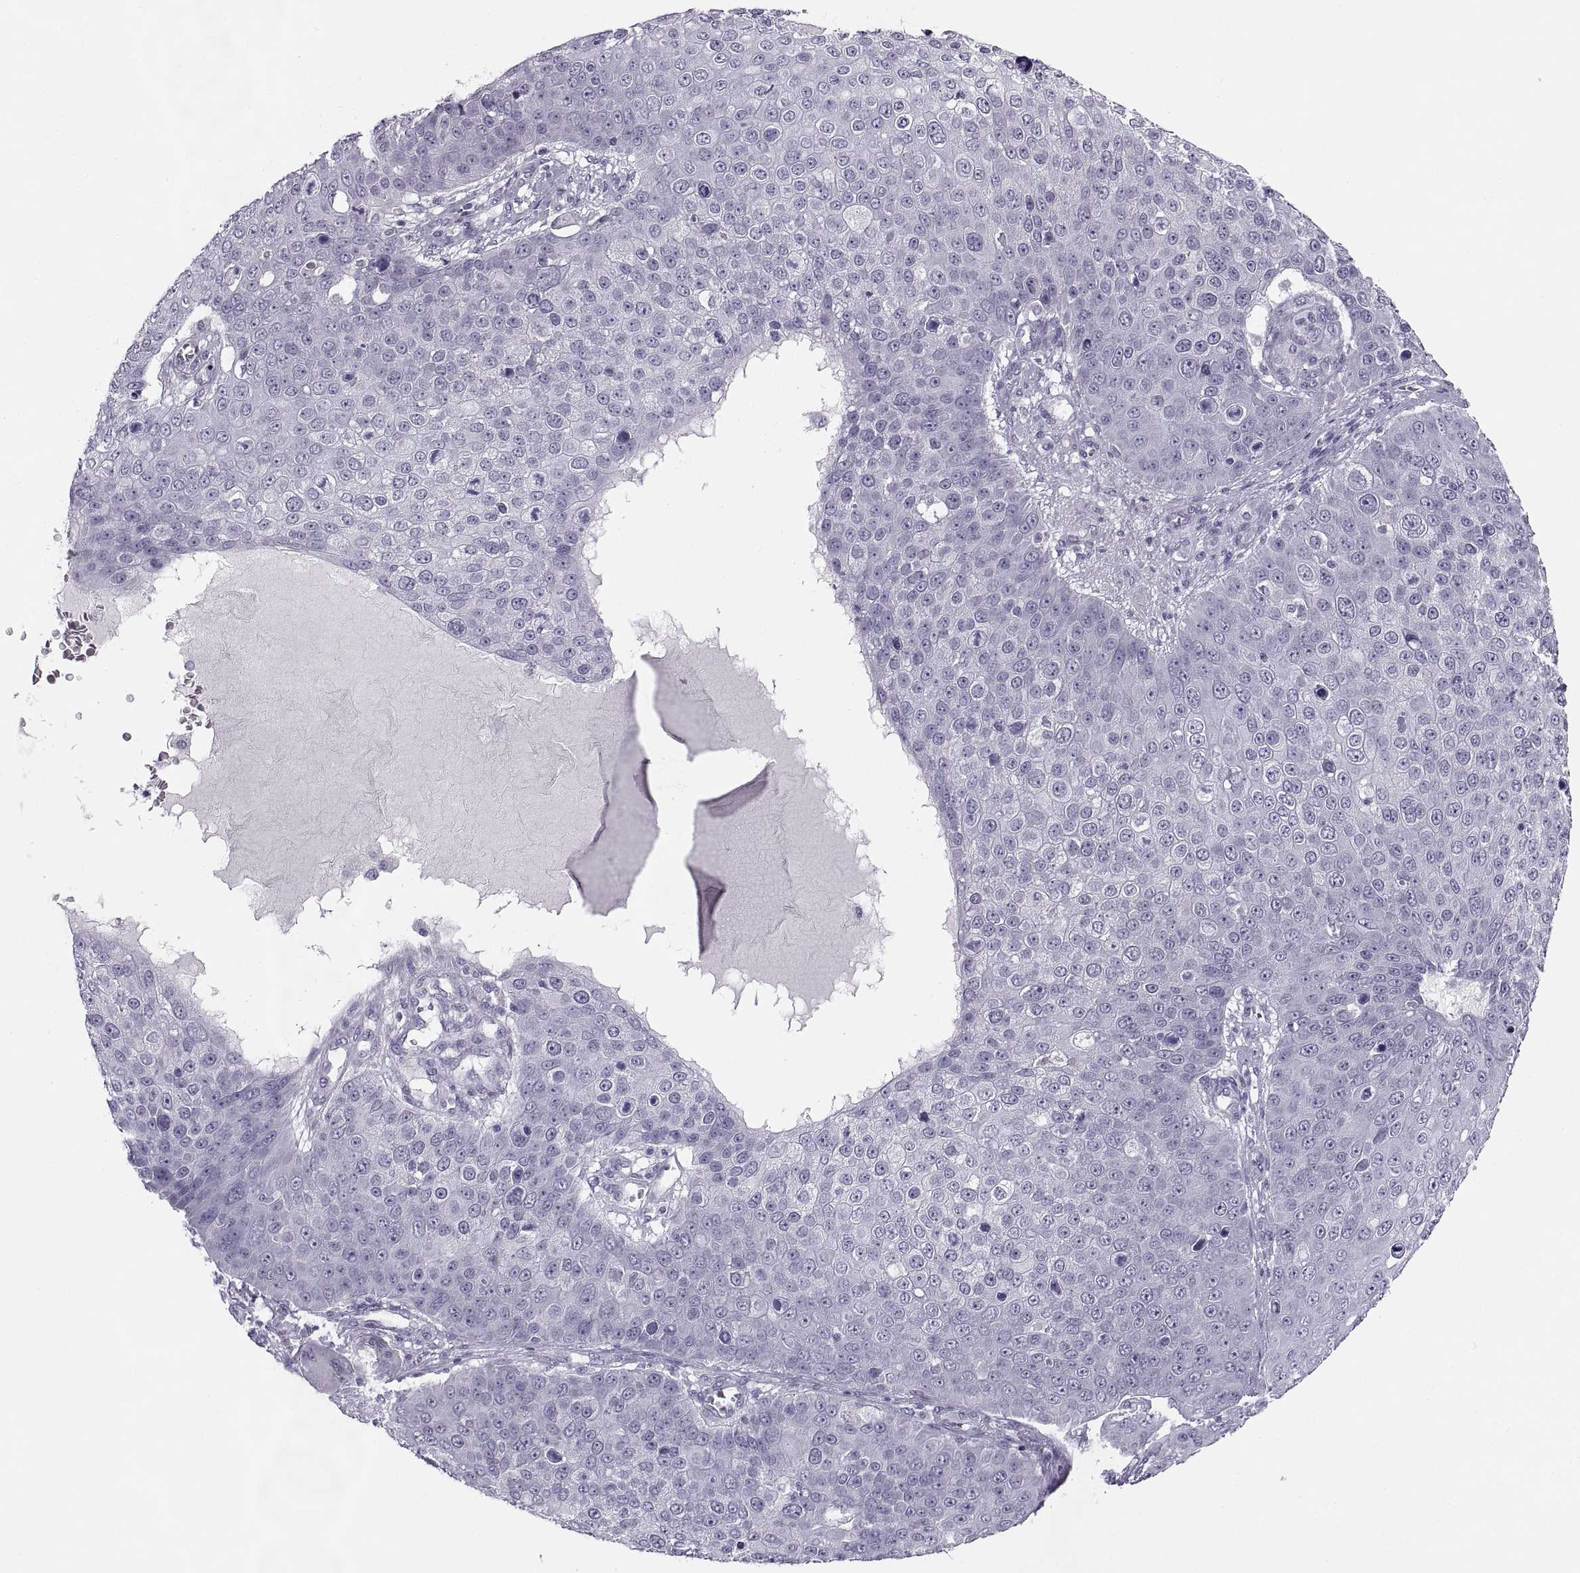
{"staining": {"intensity": "negative", "quantity": "none", "location": "none"}, "tissue": "skin cancer", "cell_type": "Tumor cells", "image_type": "cancer", "snomed": [{"axis": "morphology", "description": "Squamous cell carcinoma, NOS"}, {"axis": "topography", "description": "Skin"}], "caption": "The immunohistochemistry photomicrograph has no significant positivity in tumor cells of skin cancer tissue. (DAB immunohistochemistry visualized using brightfield microscopy, high magnification).", "gene": "C3orf22", "patient": {"sex": "male", "age": 71}}